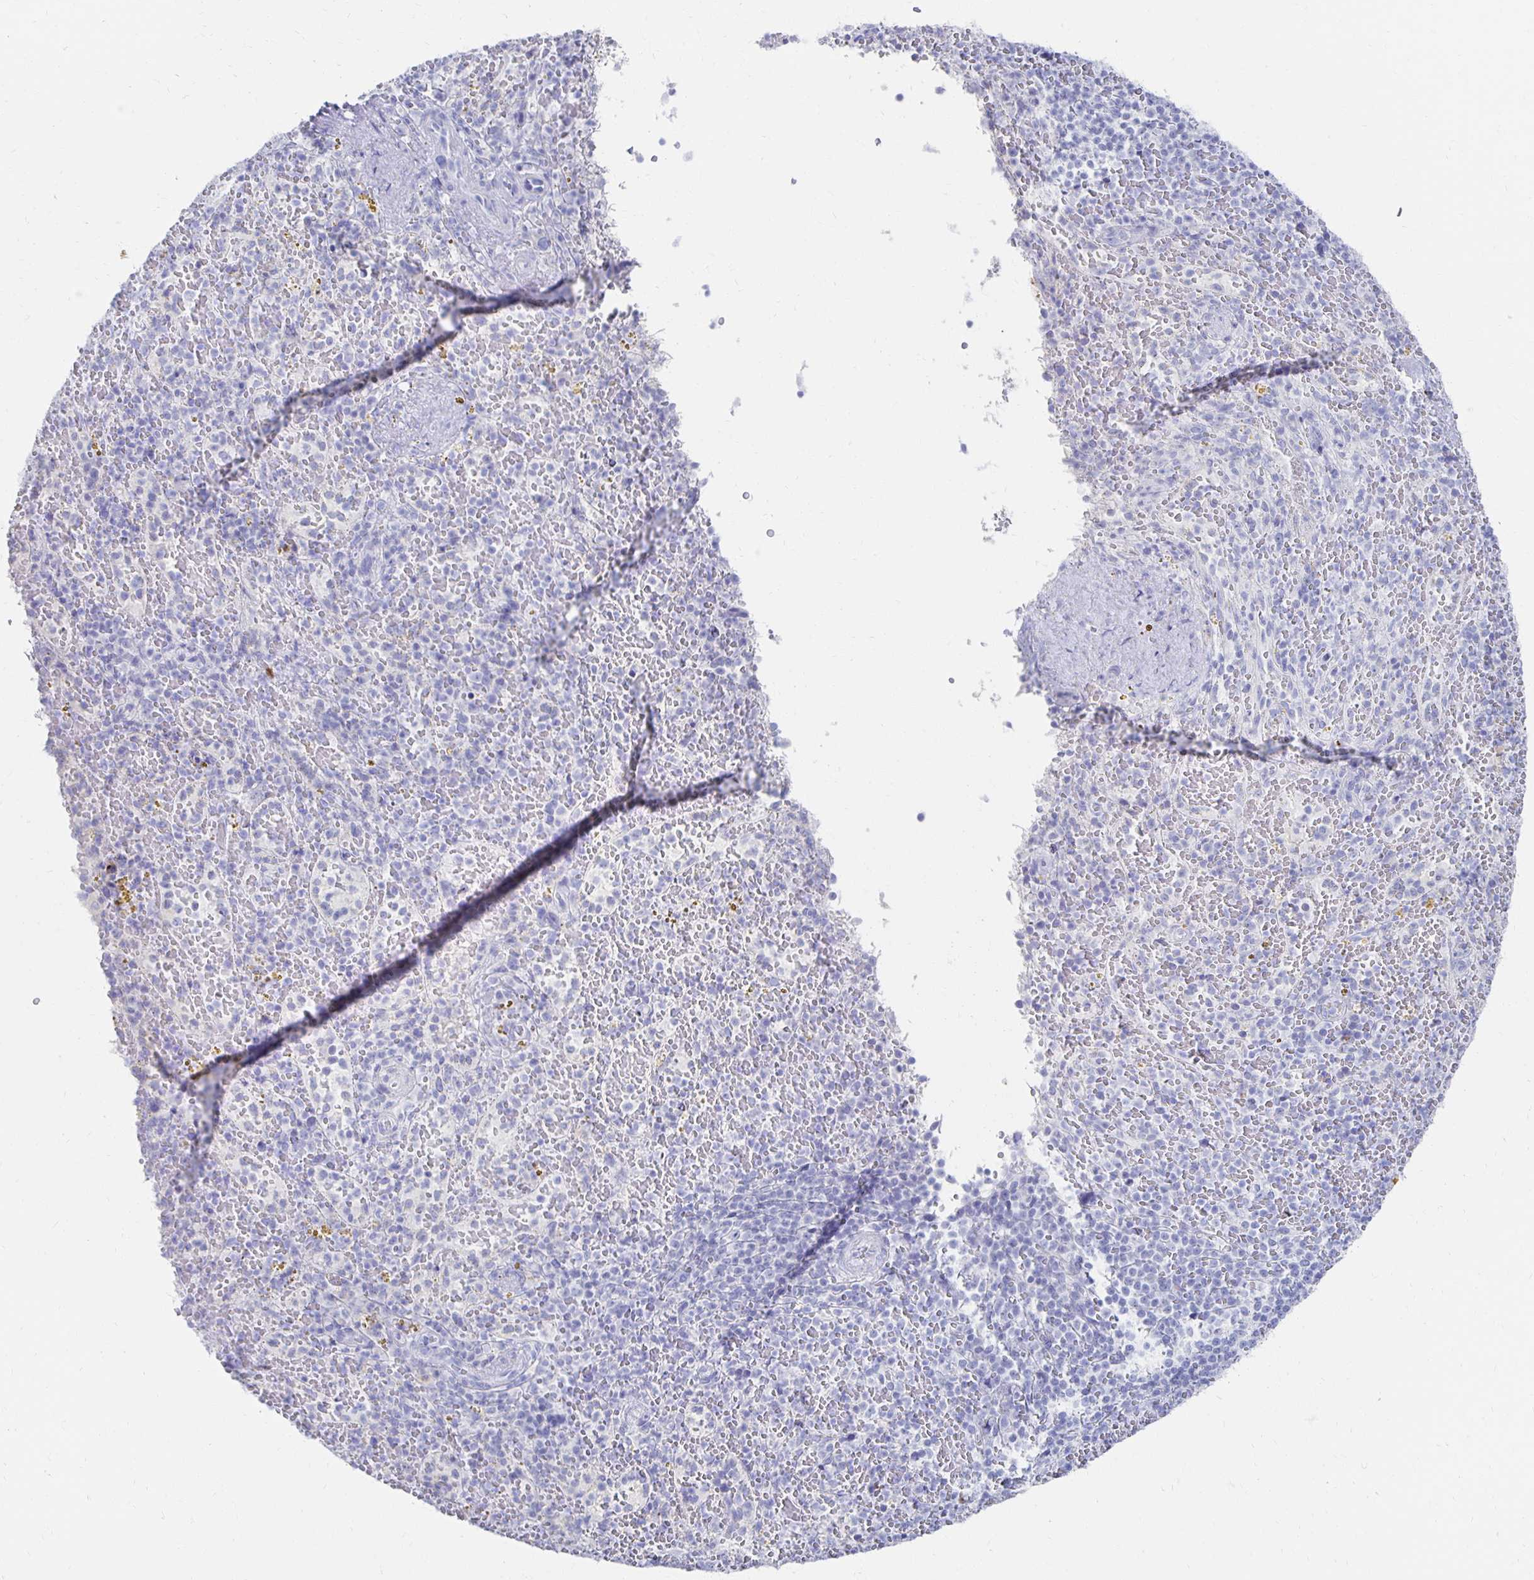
{"staining": {"intensity": "negative", "quantity": "none", "location": "none"}, "tissue": "spleen", "cell_type": "Cells in red pulp", "image_type": "normal", "snomed": [{"axis": "morphology", "description": "Normal tissue, NOS"}, {"axis": "topography", "description": "Spleen"}], "caption": "High power microscopy histopathology image of an IHC micrograph of normal spleen, revealing no significant positivity in cells in red pulp. Nuclei are stained in blue.", "gene": "PRDM7", "patient": {"sex": "female", "age": 50}}